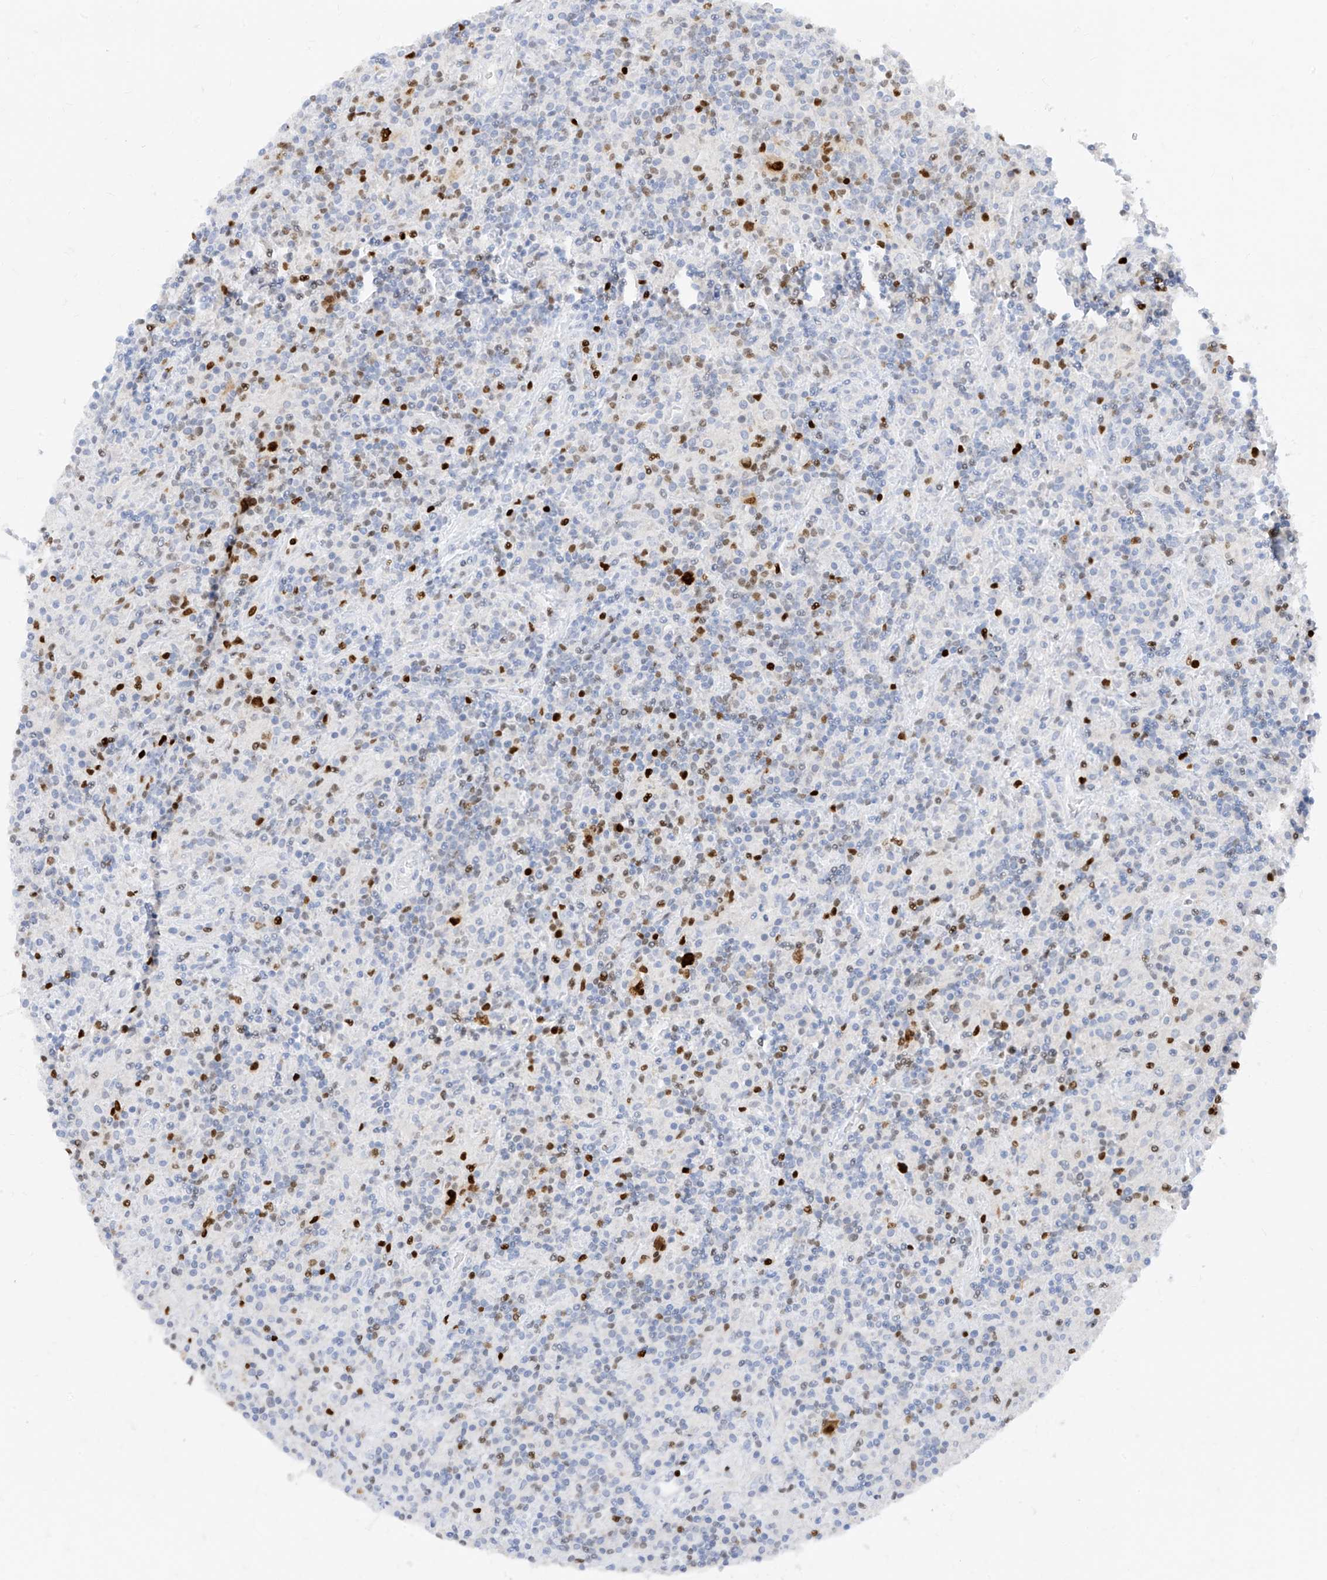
{"staining": {"intensity": "strong", "quantity": ">75%", "location": "nuclear"}, "tissue": "lymphoma", "cell_type": "Tumor cells", "image_type": "cancer", "snomed": [{"axis": "morphology", "description": "Hodgkin's disease, NOS"}, {"axis": "topography", "description": "Lymph node"}], "caption": "High-magnification brightfield microscopy of lymphoma stained with DAB (brown) and counterstained with hematoxylin (blue). tumor cells exhibit strong nuclear positivity is appreciated in about>75% of cells.", "gene": "TBX21", "patient": {"sex": "male", "age": 70}}